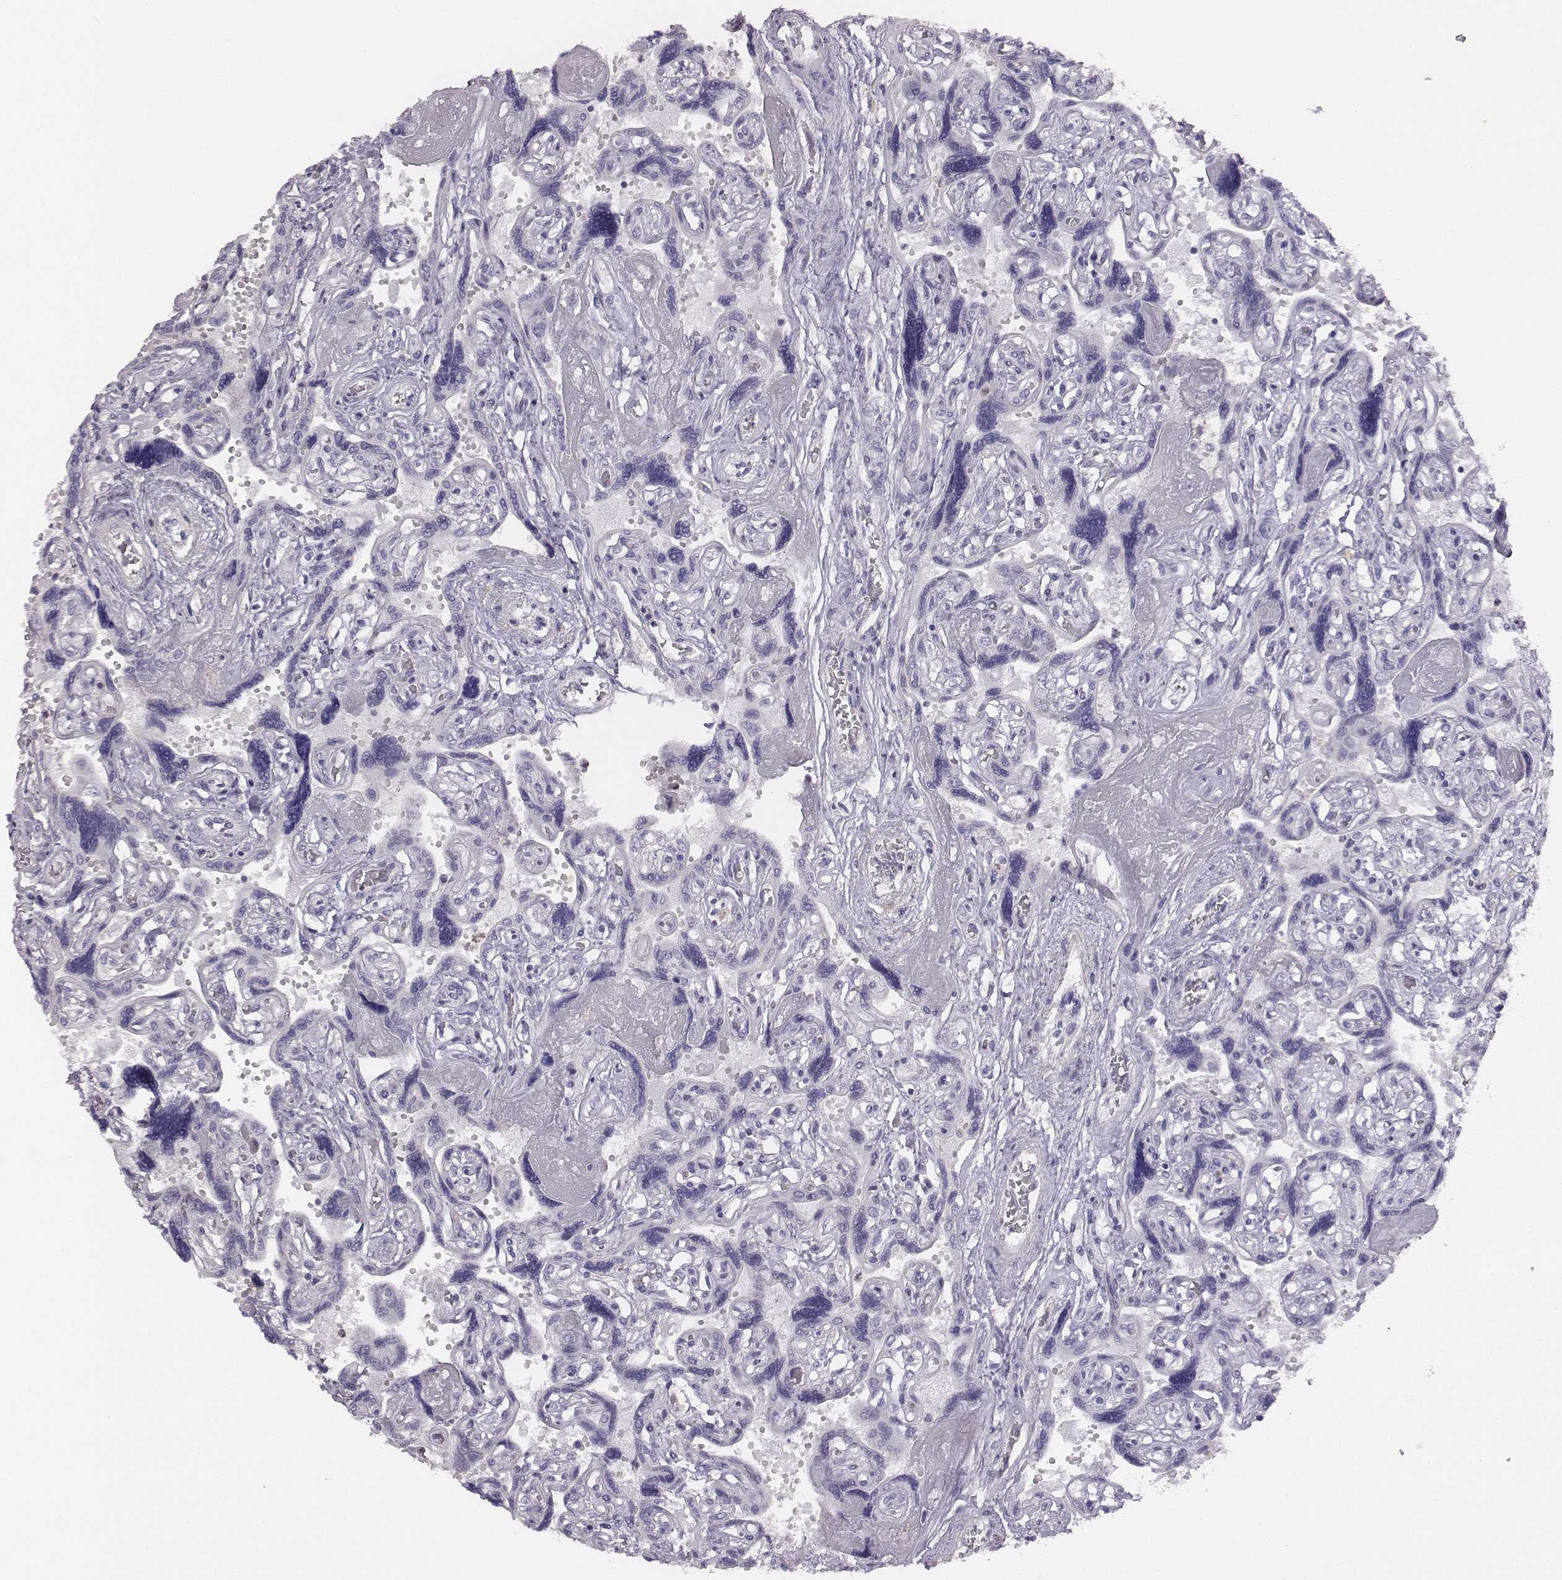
{"staining": {"intensity": "negative", "quantity": "none", "location": "none"}, "tissue": "placenta", "cell_type": "Decidual cells", "image_type": "normal", "snomed": [{"axis": "morphology", "description": "Normal tissue, NOS"}, {"axis": "topography", "description": "Placenta"}], "caption": "DAB (3,3'-diaminobenzidine) immunohistochemical staining of benign human placenta demonstrates no significant expression in decidual cells. (DAB immunohistochemistry (IHC) with hematoxylin counter stain).", "gene": "ADAM7", "patient": {"sex": "female", "age": 32}}